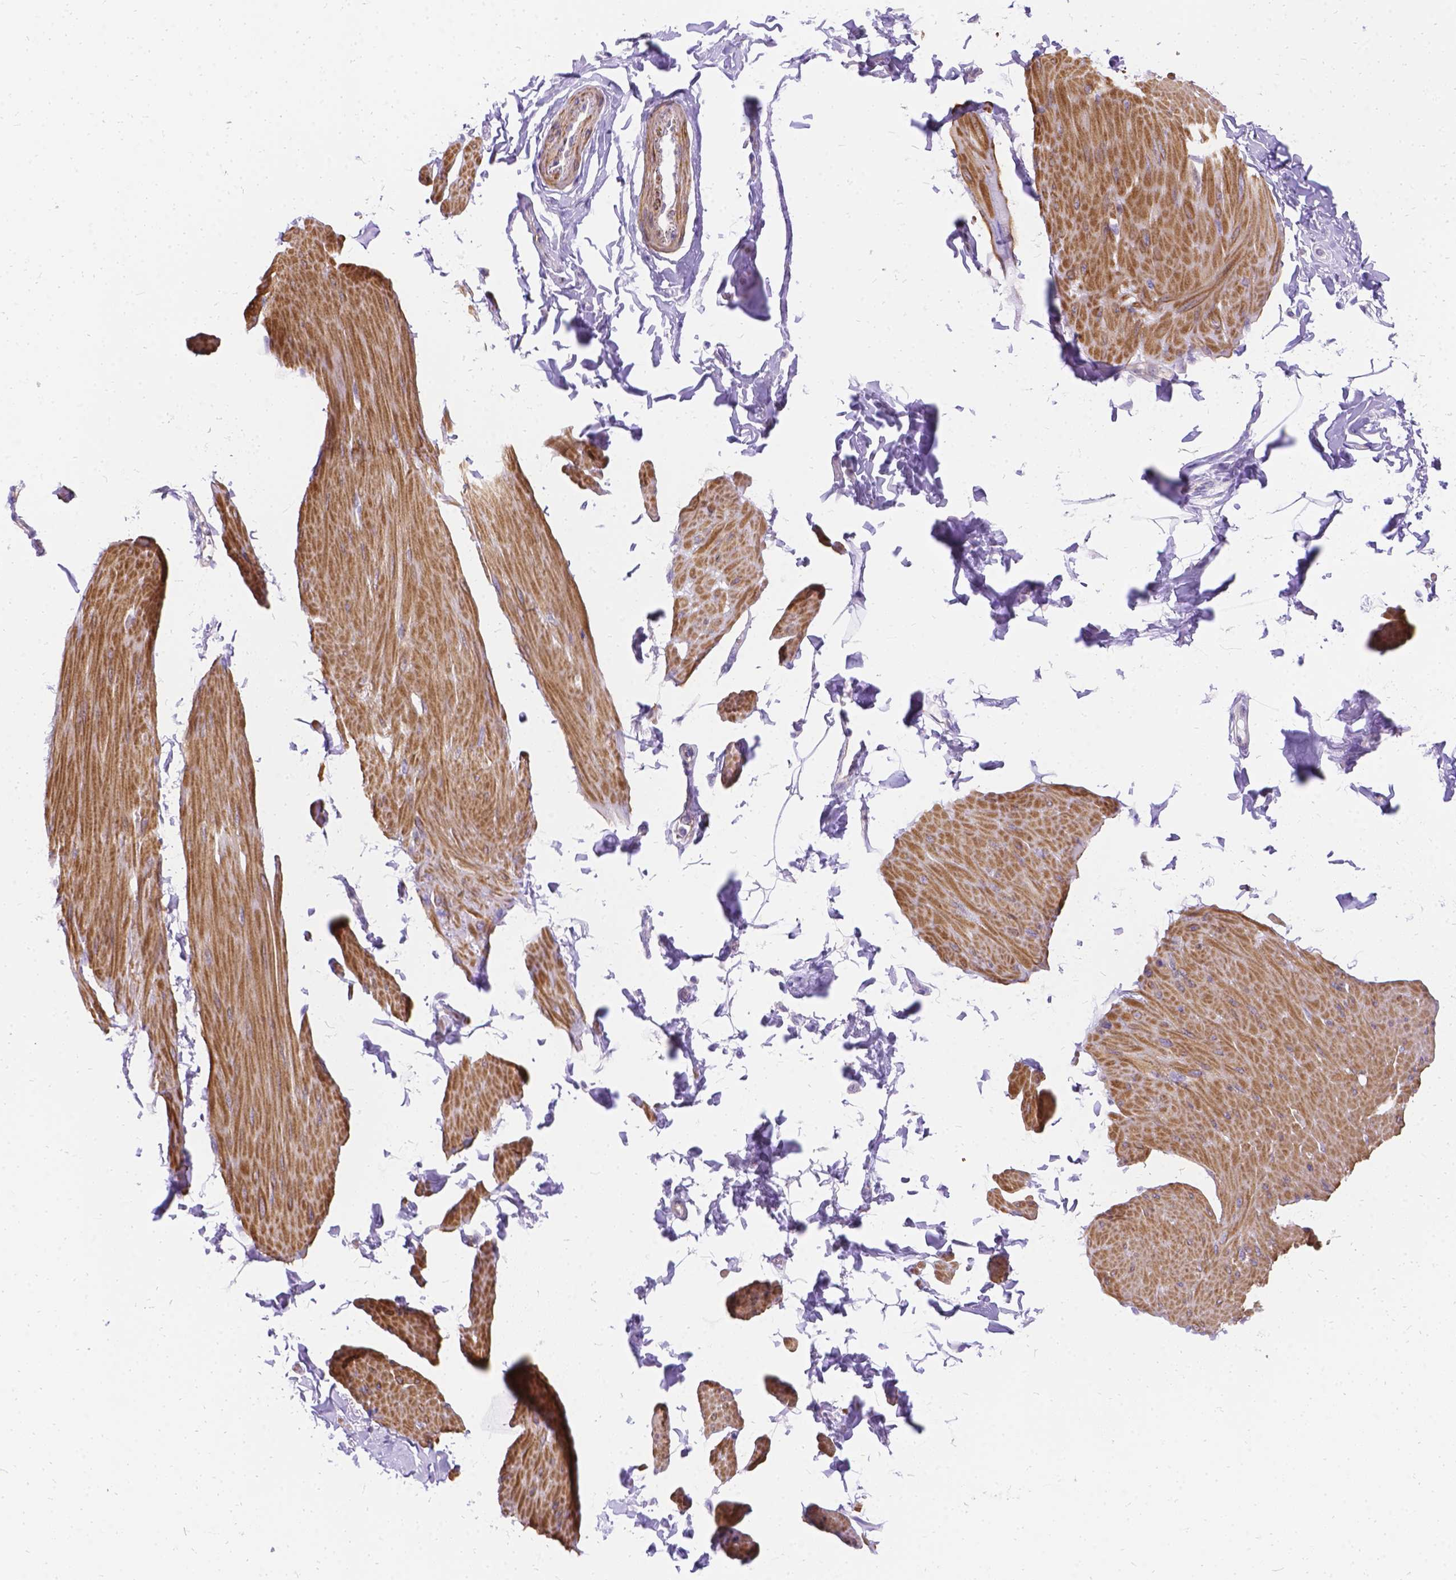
{"staining": {"intensity": "moderate", "quantity": "25%-75%", "location": "cytoplasmic/membranous"}, "tissue": "smooth muscle", "cell_type": "Smooth muscle cells", "image_type": "normal", "snomed": [{"axis": "morphology", "description": "Normal tissue, NOS"}, {"axis": "topography", "description": "Adipose tissue"}, {"axis": "topography", "description": "Smooth muscle"}, {"axis": "topography", "description": "Peripheral nerve tissue"}], "caption": "This is a histology image of immunohistochemistry (IHC) staining of benign smooth muscle, which shows moderate staining in the cytoplasmic/membranous of smooth muscle cells.", "gene": "PALS1", "patient": {"sex": "male", "age": 83}}